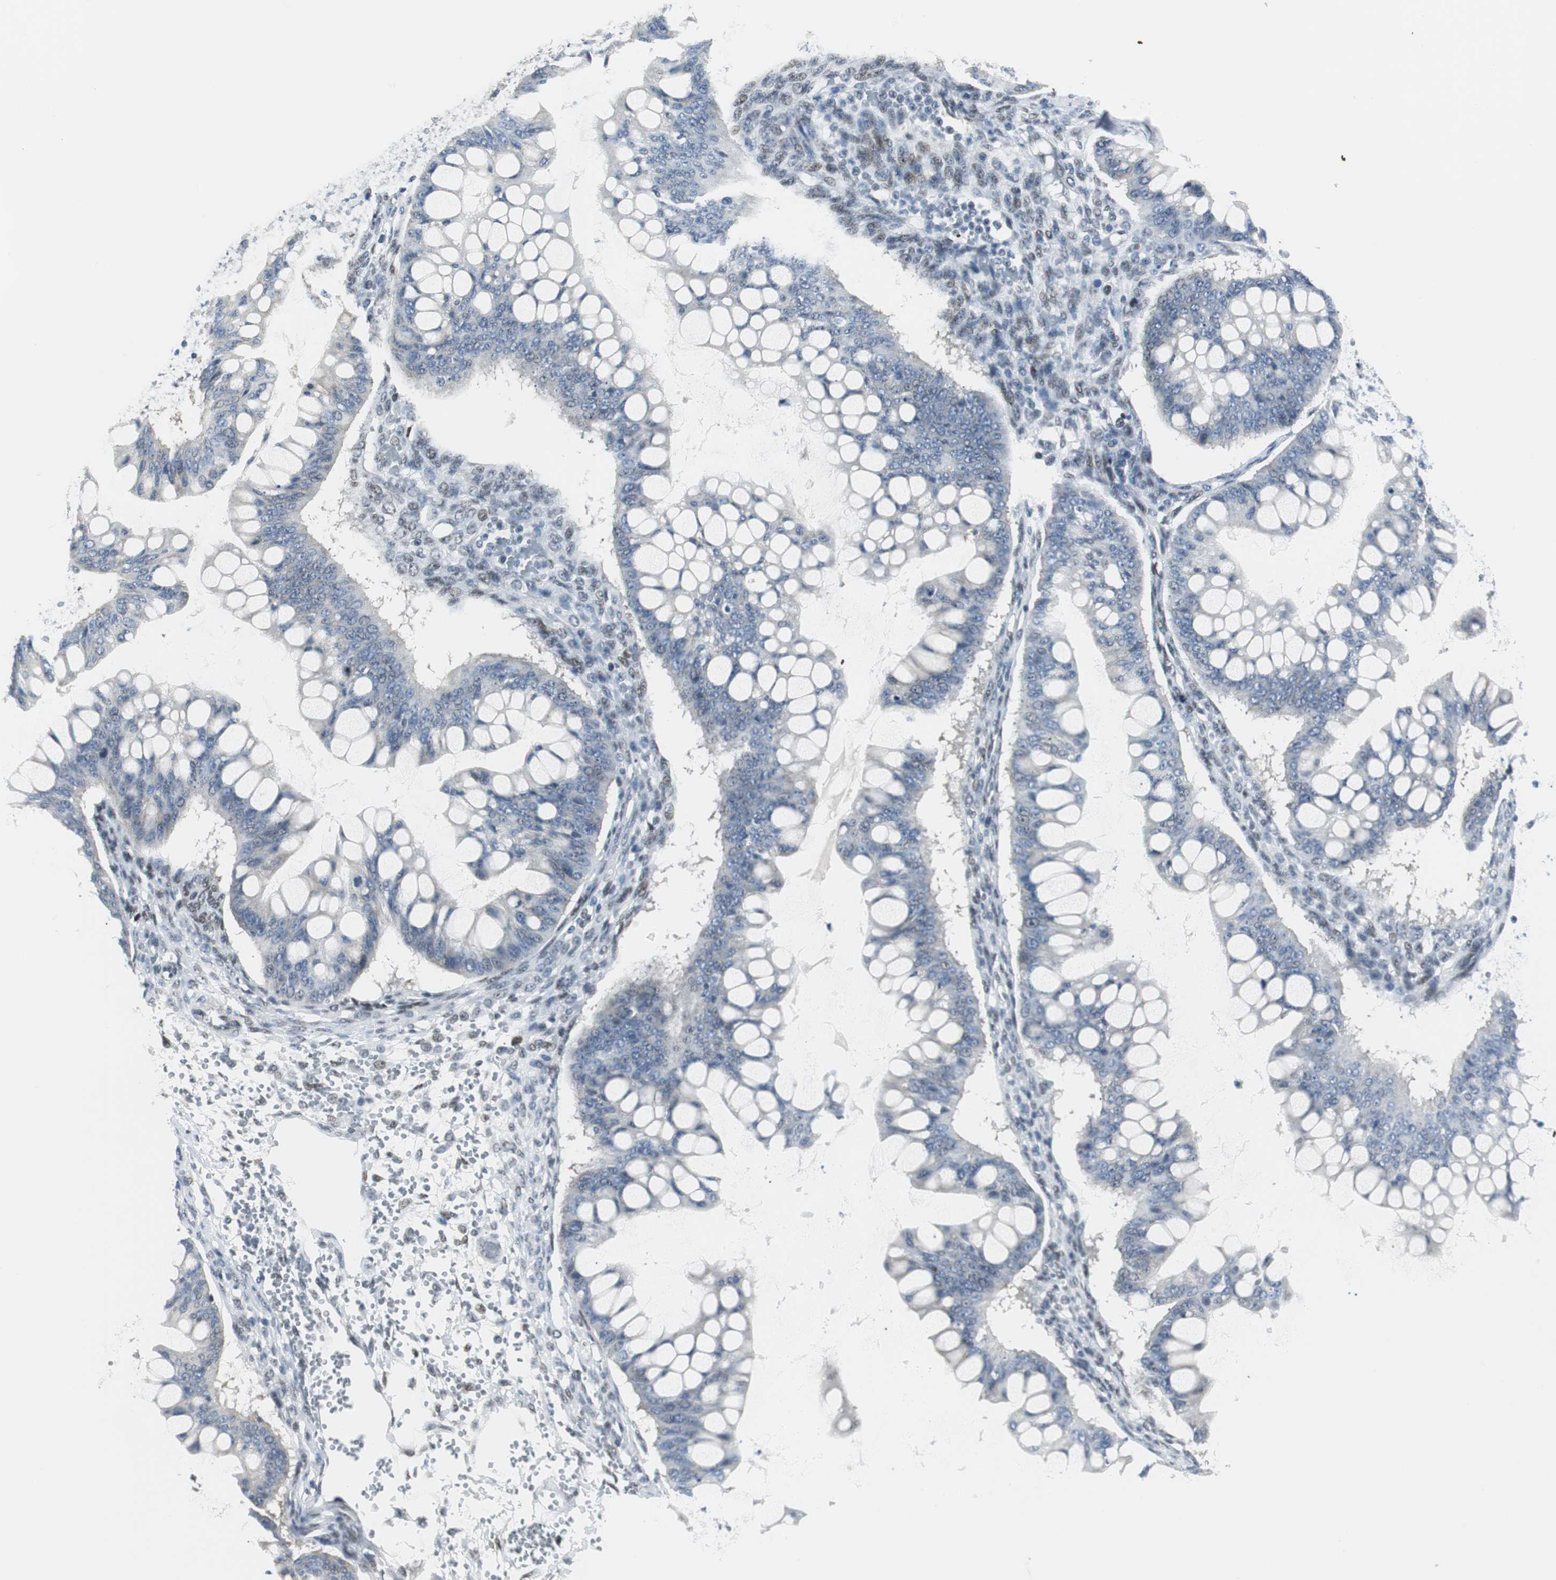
{"staining": {"intensity": "weak", "quantity": "<25%", "location": "nuclear"}, "tissue": "ovarian cancer", "cell_type": "Tumor cells", "image_type": "cancer", "snomed": [{"axis": "morphology", "description": "Cystadenocarcinoma, mucinous, NOS"}, {"axis": "topography", "description": "Ovary"}], "caption": "Histopathology image shows no protein positivity in tumor cells of ovarian mucinous cystadenocarcinoma tissue.", "gene": "MTA1", "patient": {"sex": "female", "age": 73}}